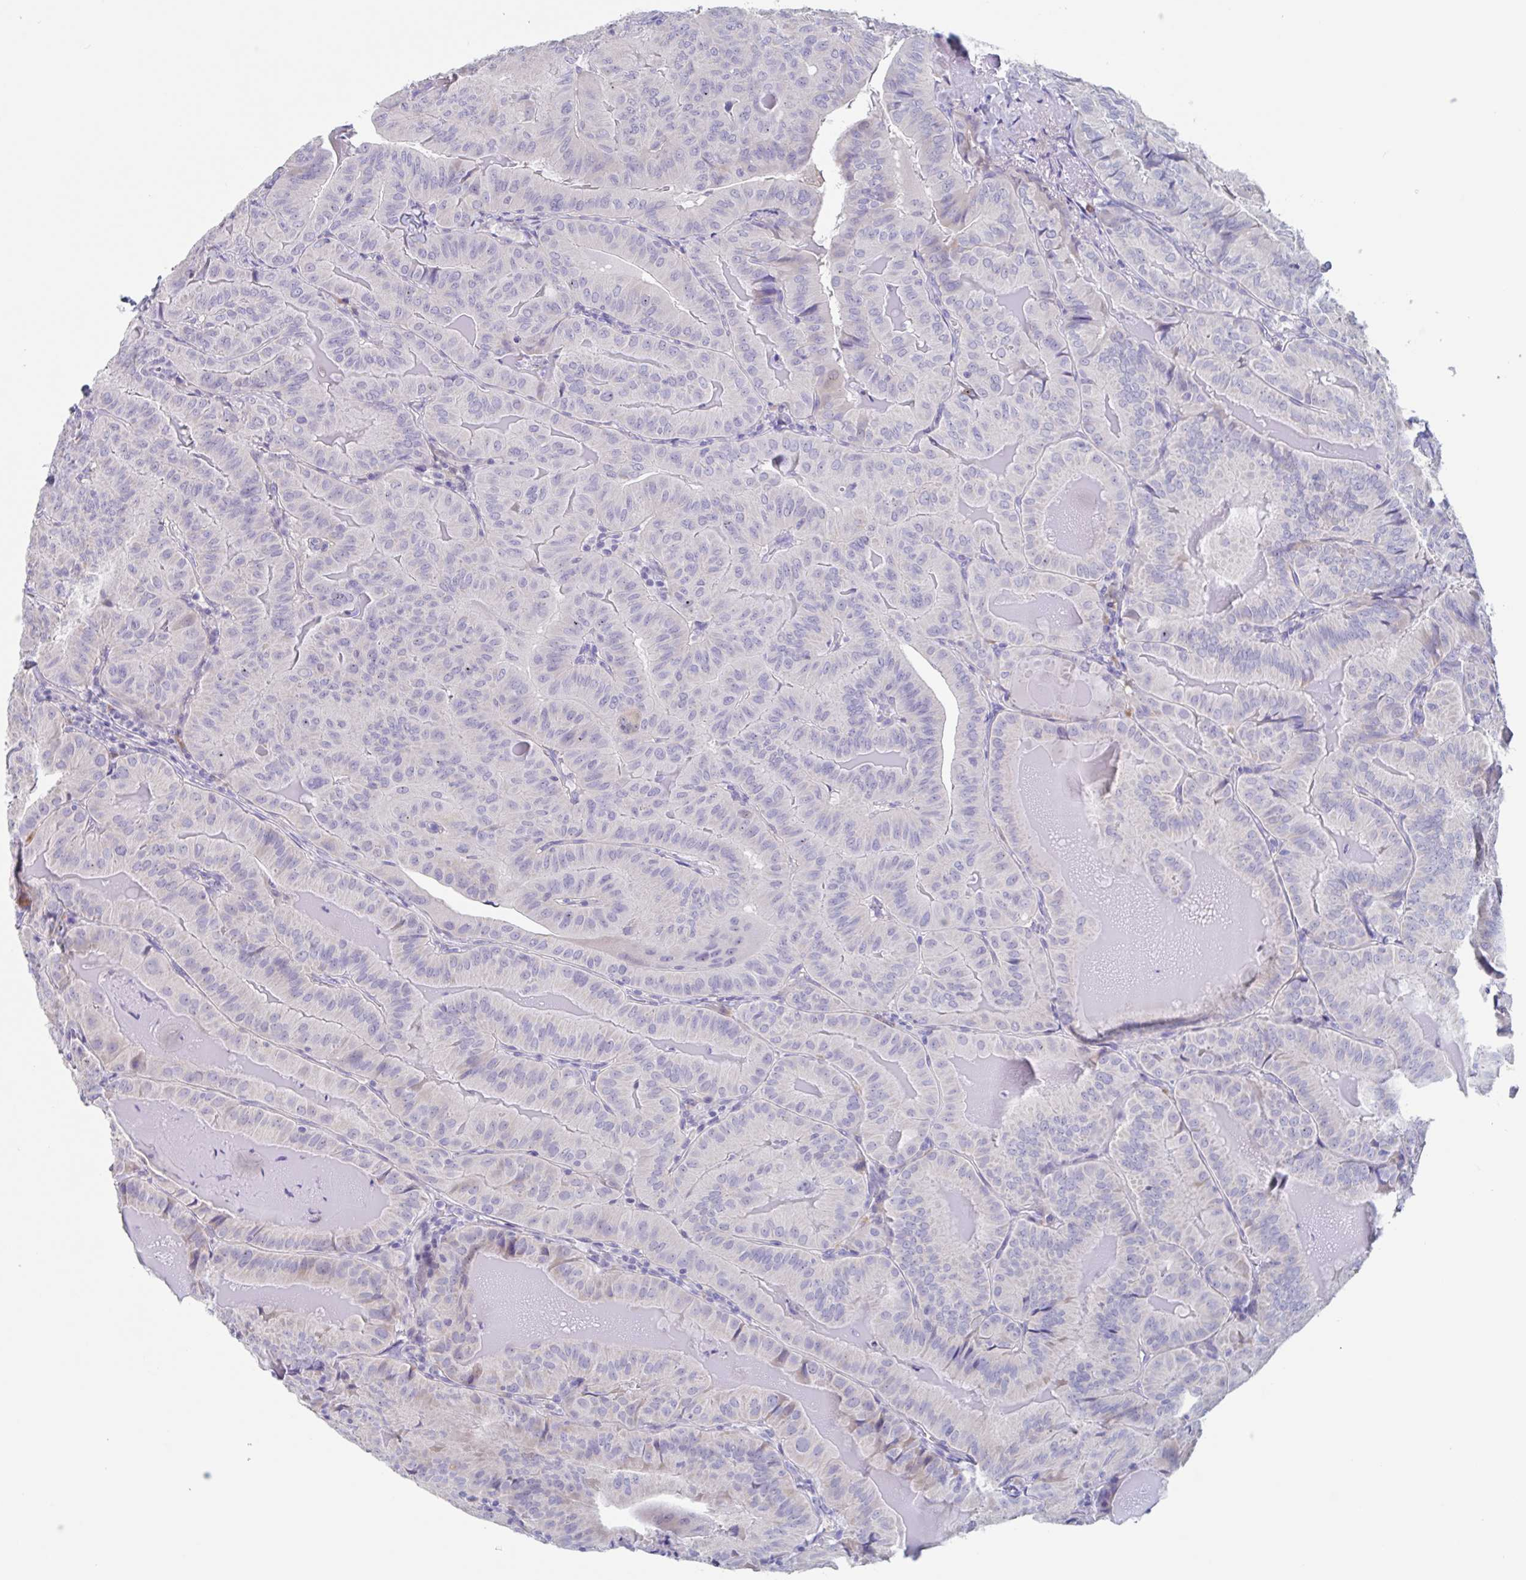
{"staining": {"intensity": "negative", "quantity": "none", "location": "none"}, "tissue": "thyroid cancer", "cell_type": "Tumor cells", "image_type": "cancer", "snomed": [{"axis": "morphology", "description": "Papillary adenocarcinoma, NOS"}, {"axis": "topography", "description": "Thyroid gland"}], "caption": "An image of human papillary adenocarcinoma (thyroid) is negative for staining in tumor cells.", "gene": "NOXRED1", "patient": {"sex": "female", "age": 68}}